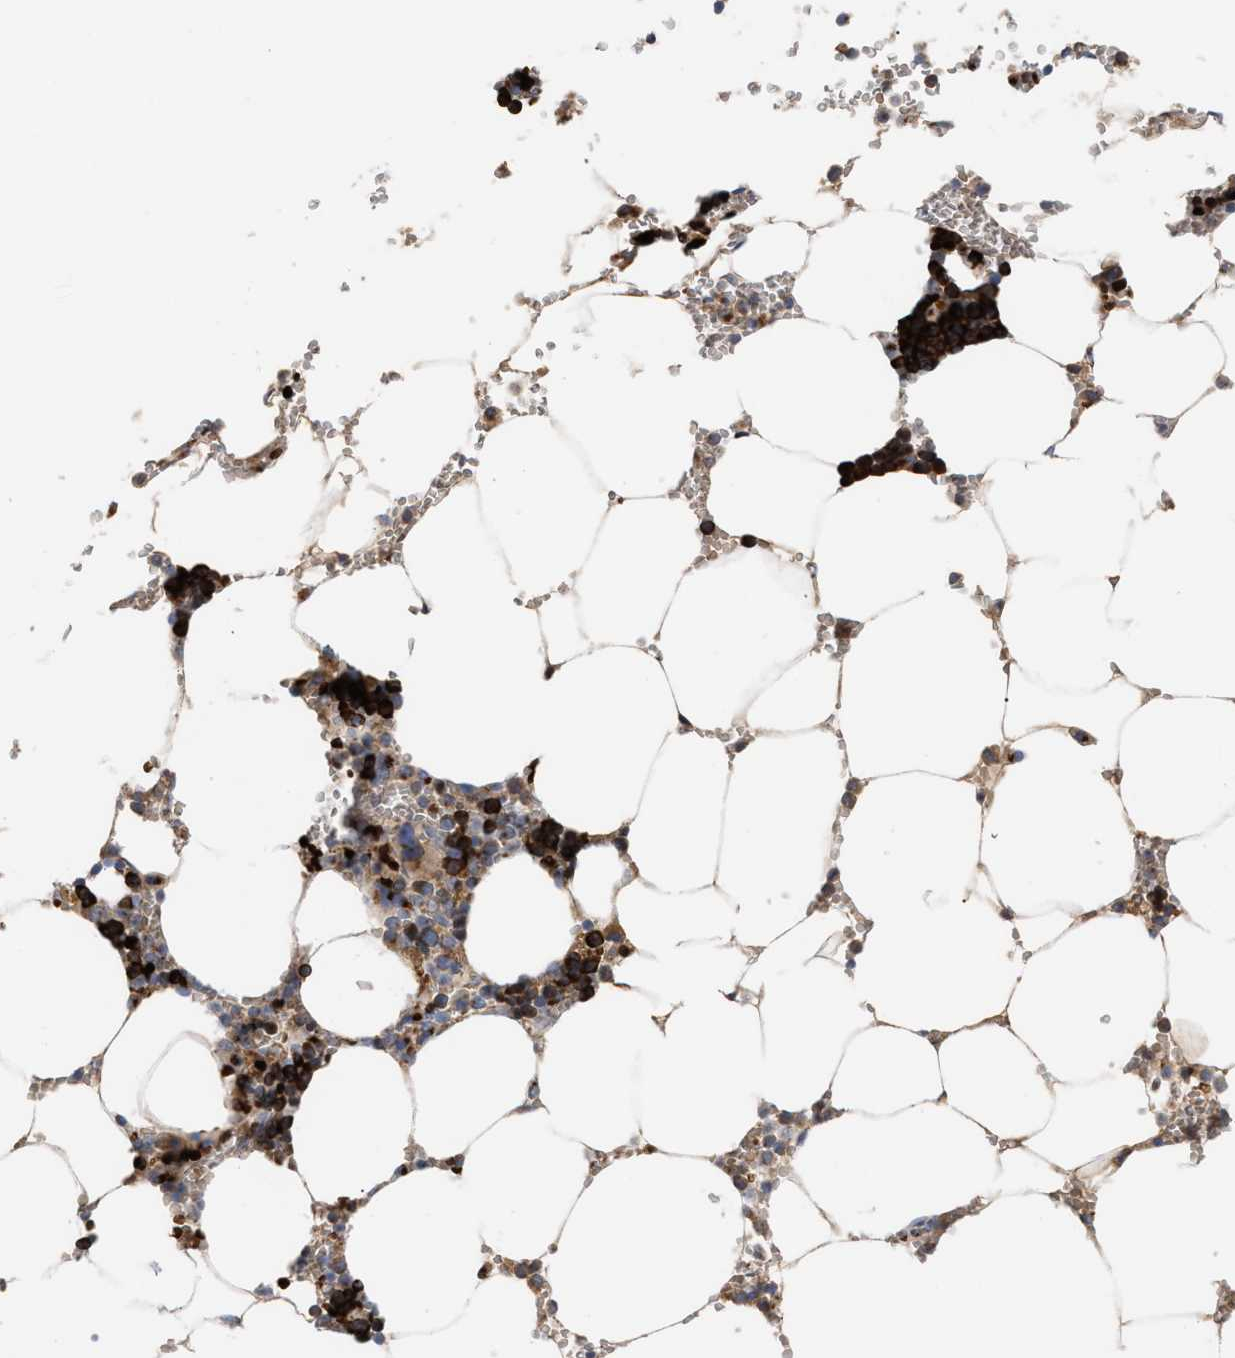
{"staining": {"intensity": "strong", "quantity": "25%-75%", "location": "cytoplasmic/membranous"}, "tissue": "bone marrow", "cell_type": "Hematopoietic cells", "image_type": "normal", "snomed": [{"axis": "morphology", "description": "Normal tissue, NOS"}, {"axis": "topography", "description": "Bone marrow"}], "caption": "A micrograph of human bone marrow stained for a protein exhibits strong cytoplasmic/membranous brown staining in hematopoietic cells. The protein of interest is stained brown, and the nuclei are stained in blue (DAB (3,3'-diaminobenzidine) IHC with brightfield microscopy, high magnification).", "gene": "CCL2", "patient": {"sex": "male", "age": 70}}